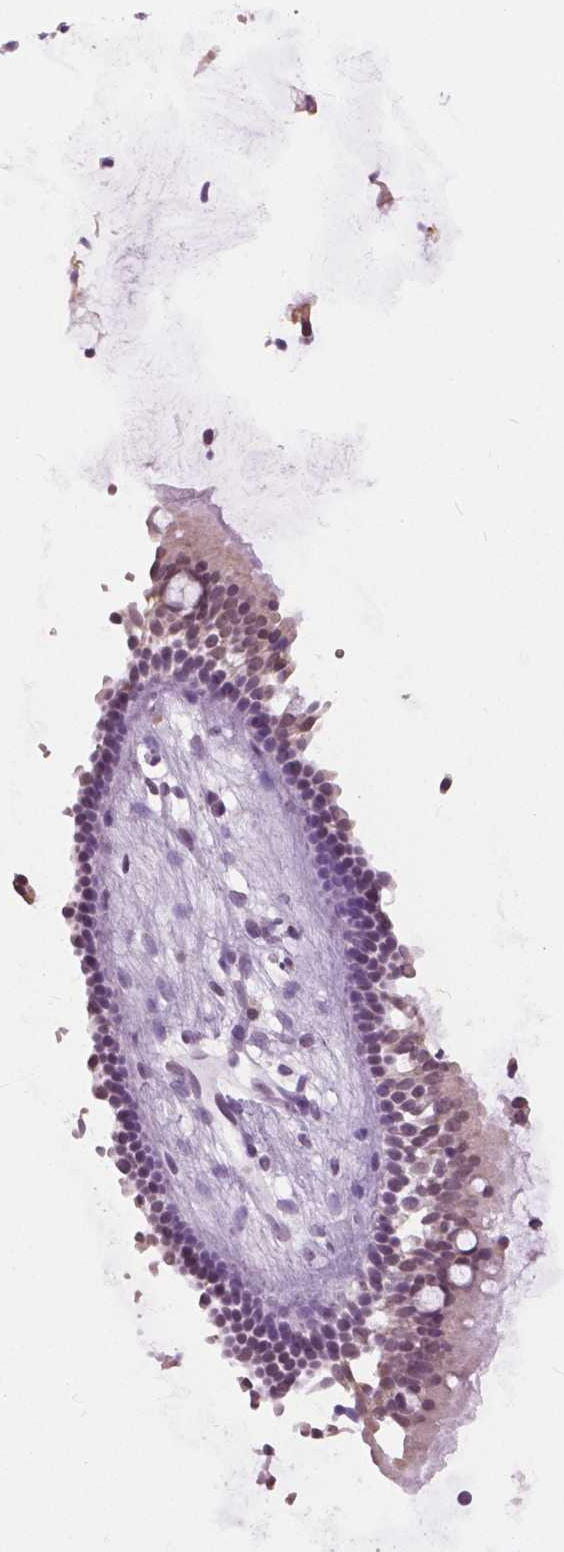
{"staining": {"intensity": "negative", "quantity": "none", "location": "none"}, "tissue": "nasopharynx", "cell_type": "Respiratory epithelial cells", "image_type": "normal", "snomed": [{"axis": "morphology", "description": "Normal tissue, NOS"}, {"axis": "topography", "description": "Nasopharynx"}], "caption": "The histopathology image exhibits no significant expression in respiratory epithelial cells of nasopharynx.", "gene": "MYOM1", "patient": {"sex": "male", "age": 77}}